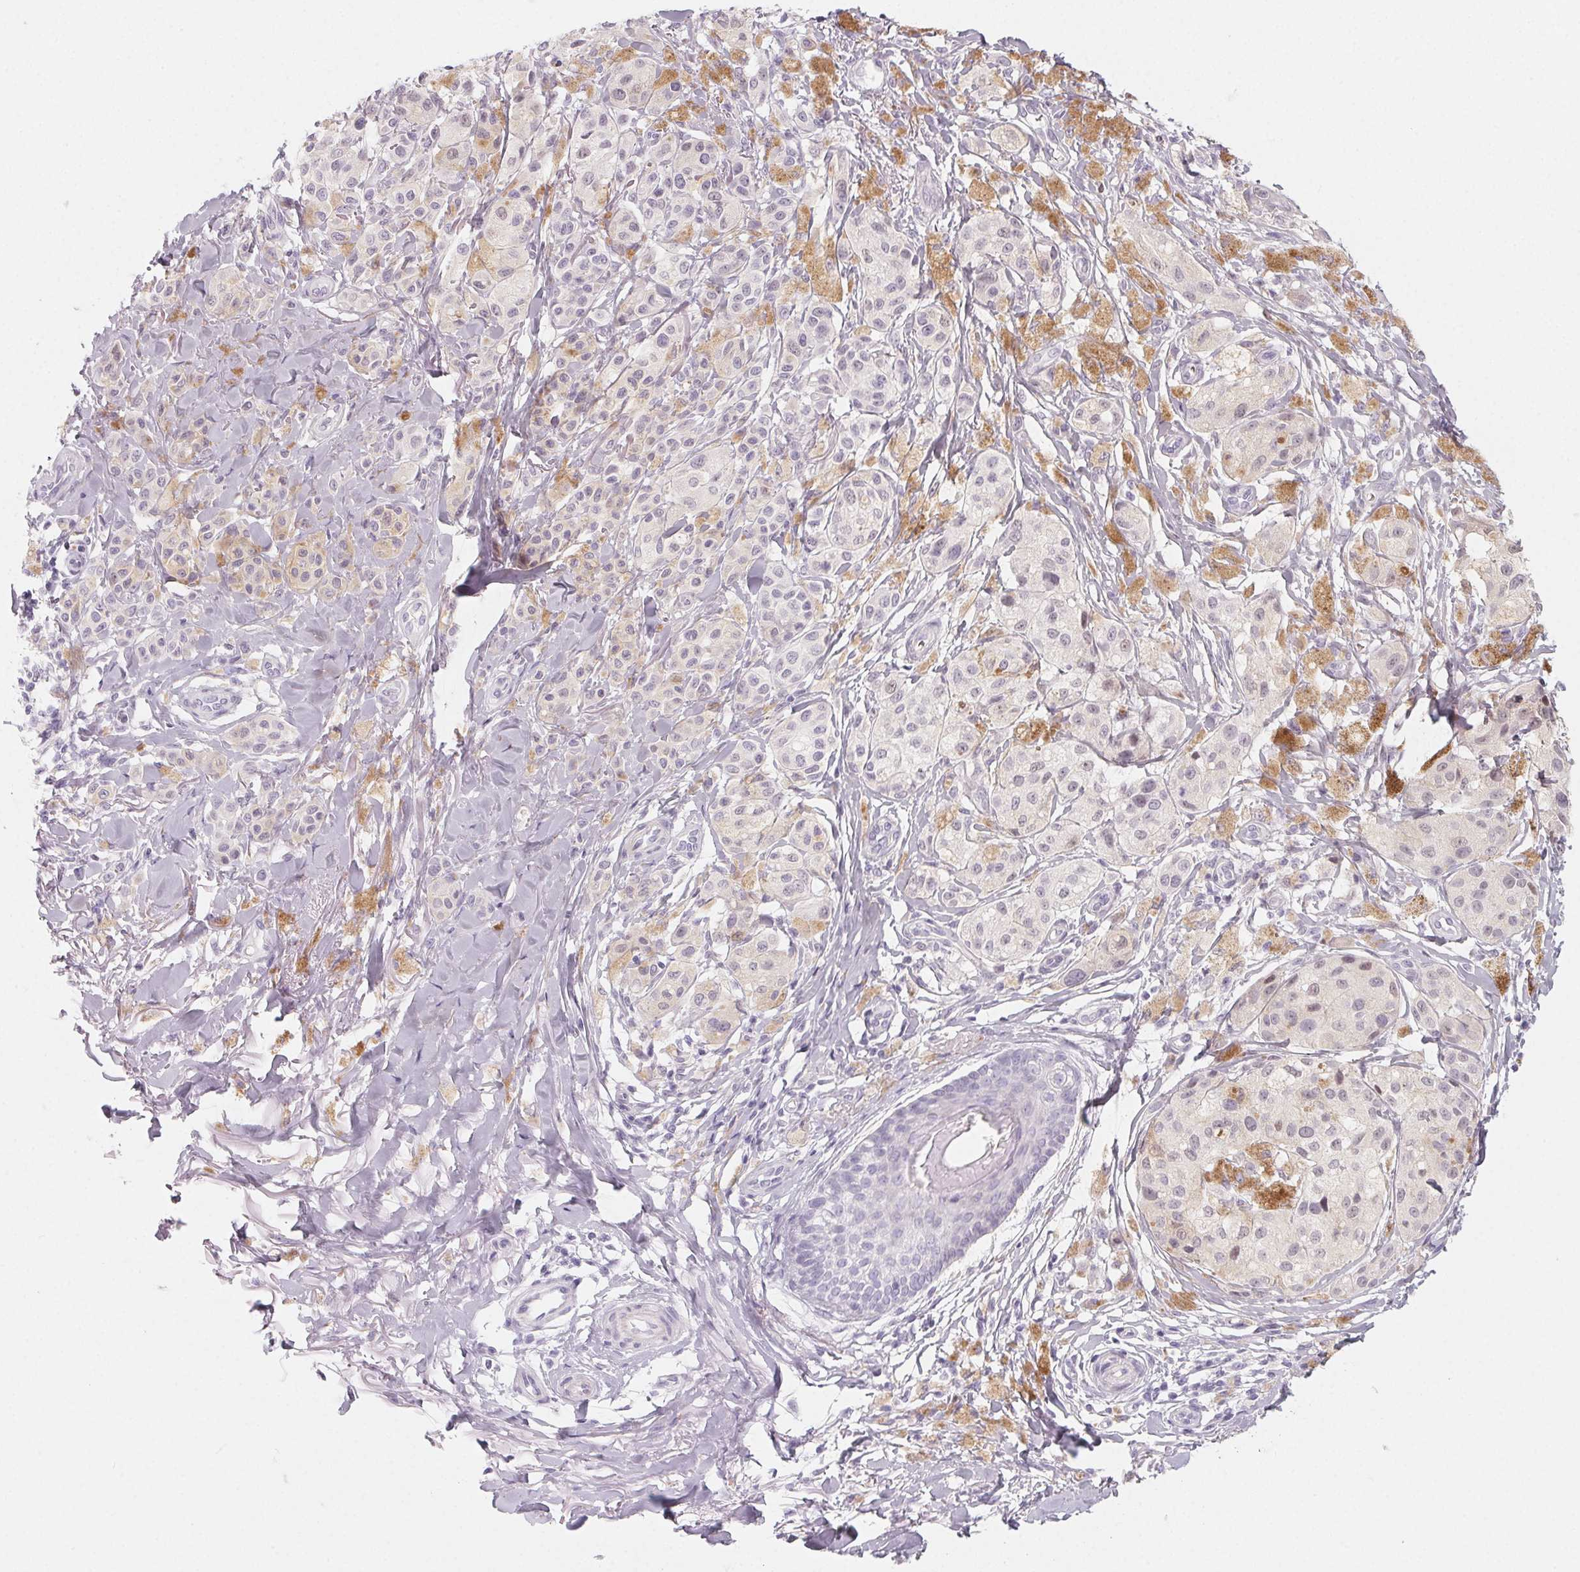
{"staining": {"intensity": "negative", "quantity": "none", "location": "none"}, "tissue": "melanoma", "cell_type": "Tumor cells", "image_type": "cancer", "snomed": [{"axis": "morphology", "description": "Malignant melanoma, NOS"}, {"axis": "topography", "description": "Skin"}], "caption": "This is an immunohistochemistry (IHC) micrograph of human melanoma. There is no expression in tumor cells.", "gene": "SH3GL2", "patient": {"sex": "female", "age": 80}}